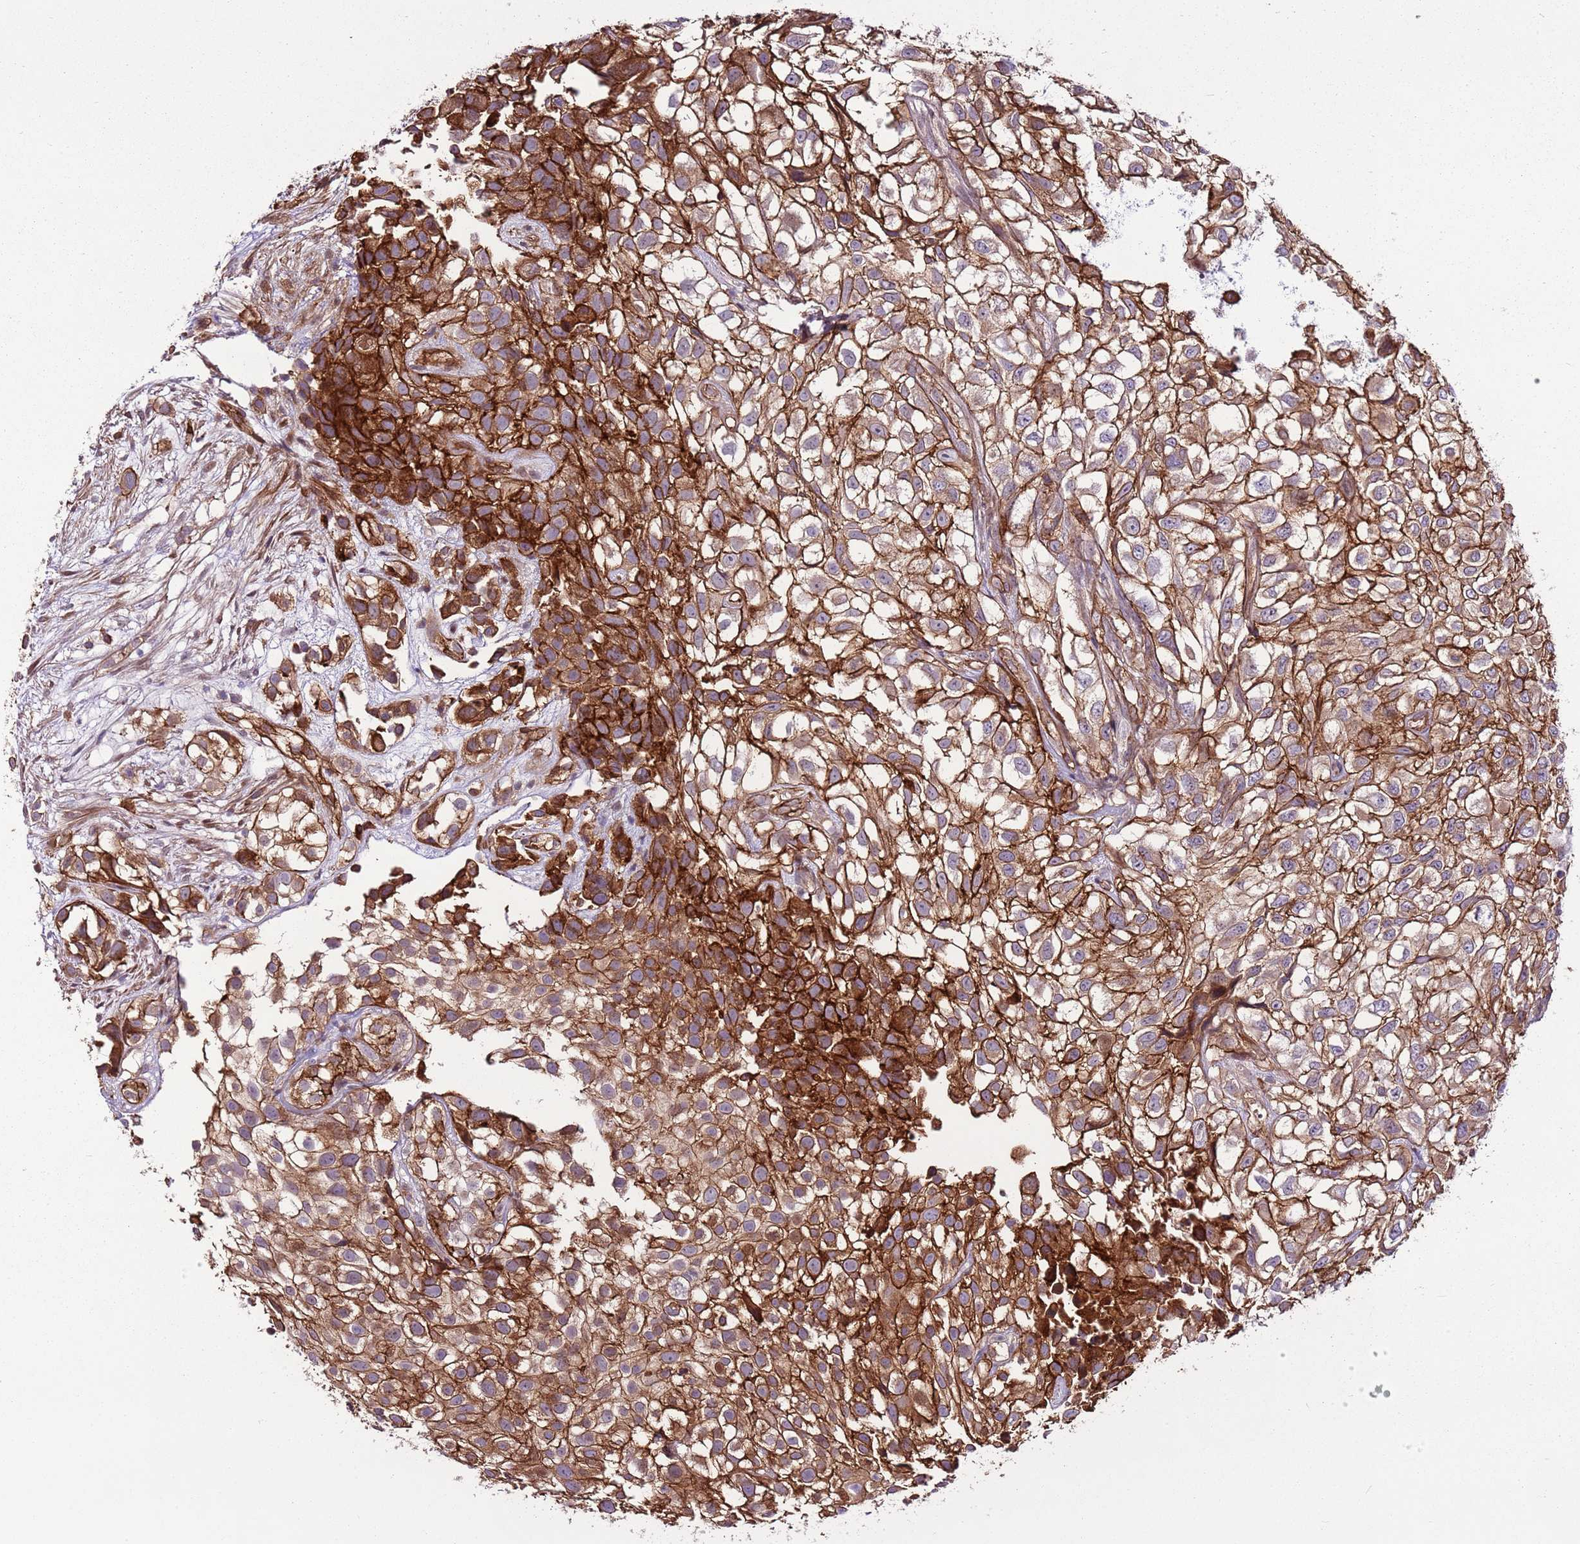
{"staining": {"intensity": "strong", "quantity": ">75%", "location": "cytoplasmic/membranous"}, "tissue": "urothelial cancer", "cell_type": "Tumor cells", "image_type": "cancer", "snomed": [{"axis": "morphology", "description": "Urothelial carcinoma, High grade"}, {"axis": "topography", "description": "Urinary bladder"}], "caption": "The photomicrograph shows a brown stain indicating the presence of a protein in the cytoplasmic/membranous of tumor cells in high-grade urothelial carcinoma.", "gene": "ZNF827", "patient": {"sex": "male", "age": 56}}